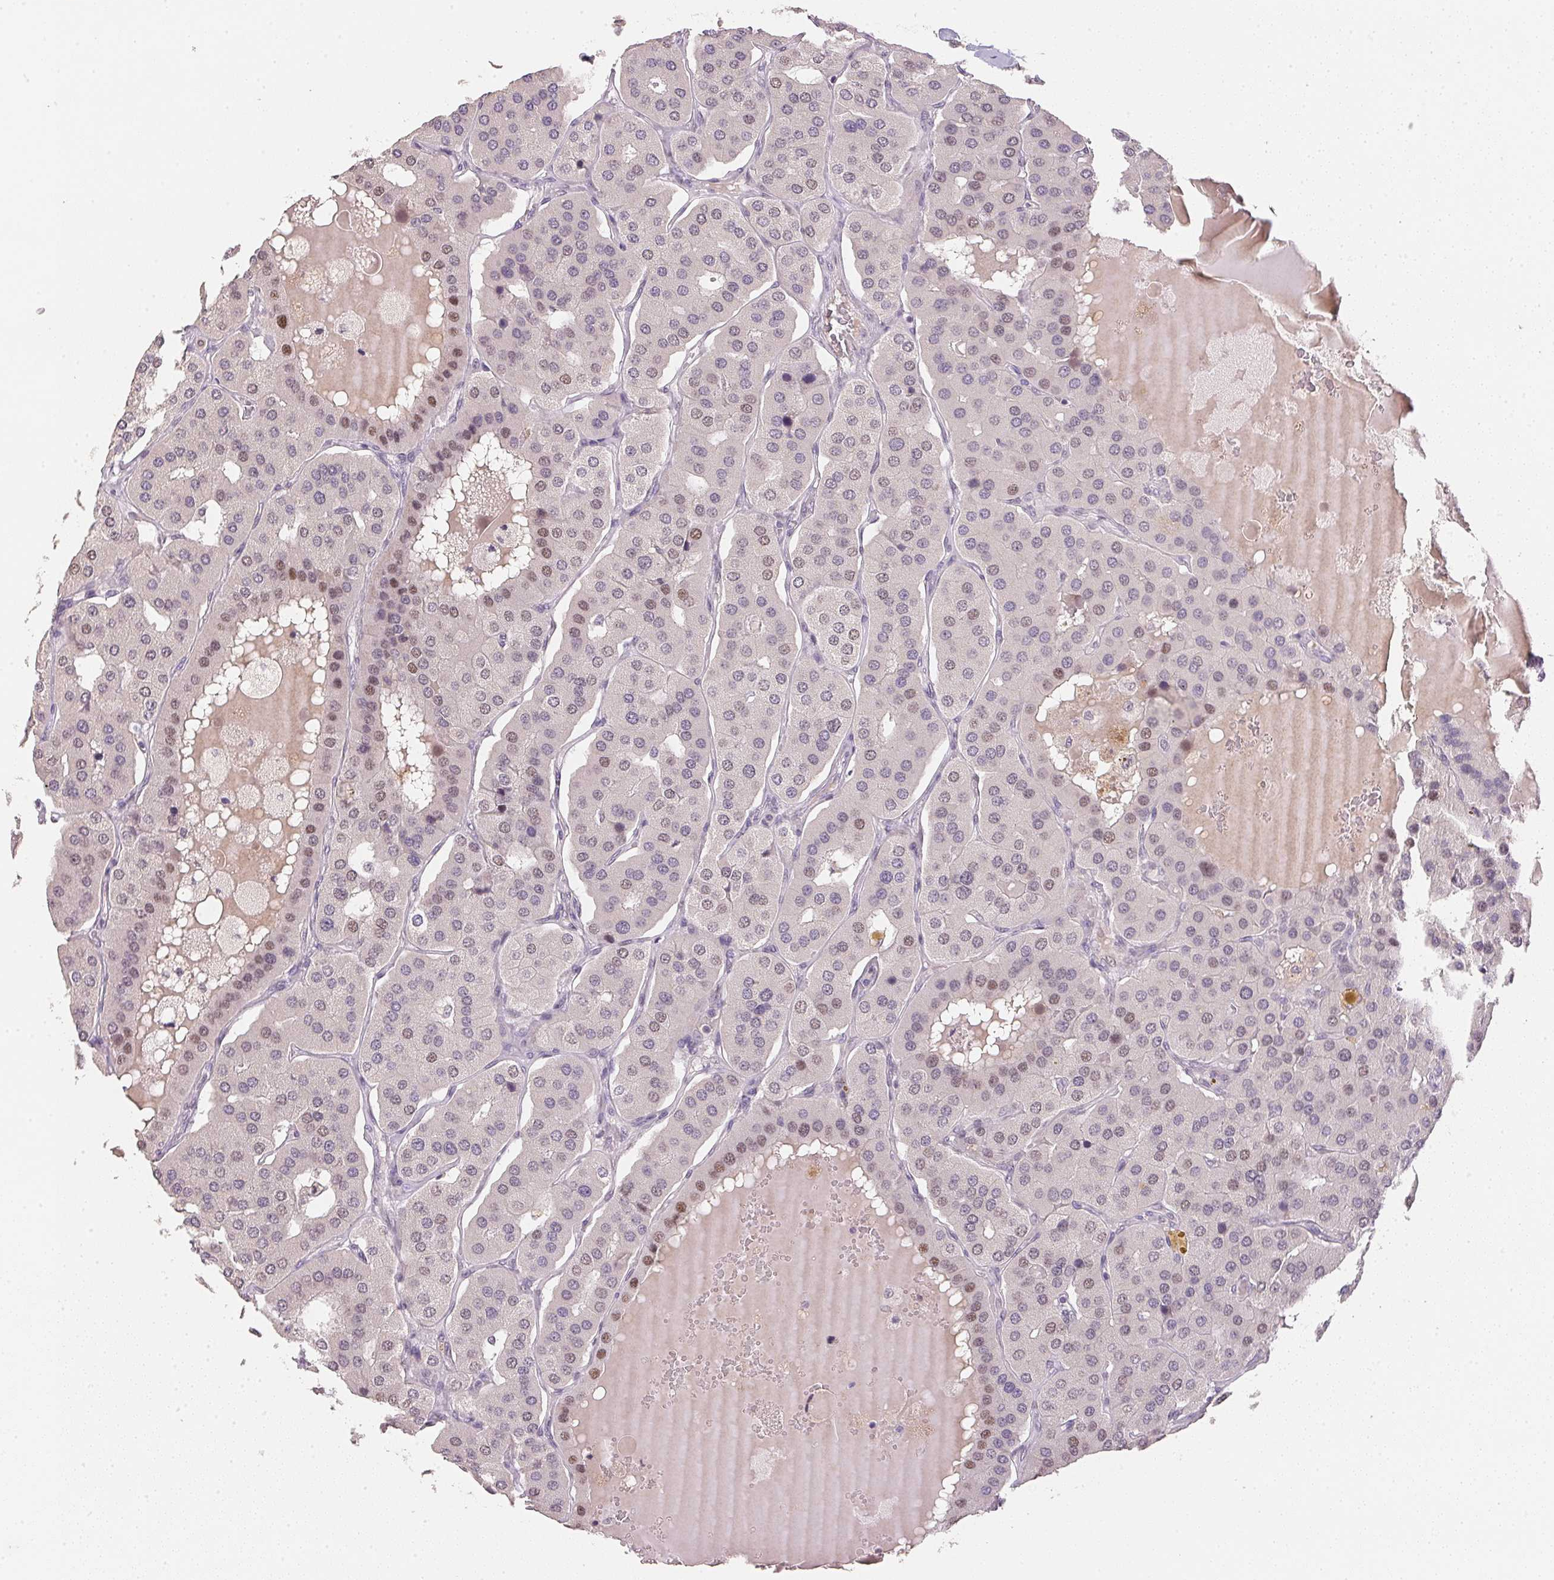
{"staining": {"intensity": "moderate", "quantity": "<25%", "location": "nuclear"}, "tissue": "parathyroid gland", "cell_type": "Glandular cells", "image_type": "normal", "snomed": [{"axis": "morphology", "description": "Normal tissue, NOS"}, {"axis": "morphology", "description": "Adenoma, NOS"}, {"axis": "topography", "description": "Parathyroid gland"}], "caption": "Benign parathyroid gland demonstrates moderate nuclear staining in about <25% of glandular cells The protein is stained brown, and the nuclei are stained in blue (DAB (3,3'-diaminobenzidine) IHC with brightfield microscopy, high magnification)..", "gene": "POLR3G", "patient": {"sex": "female", "age": 86}}